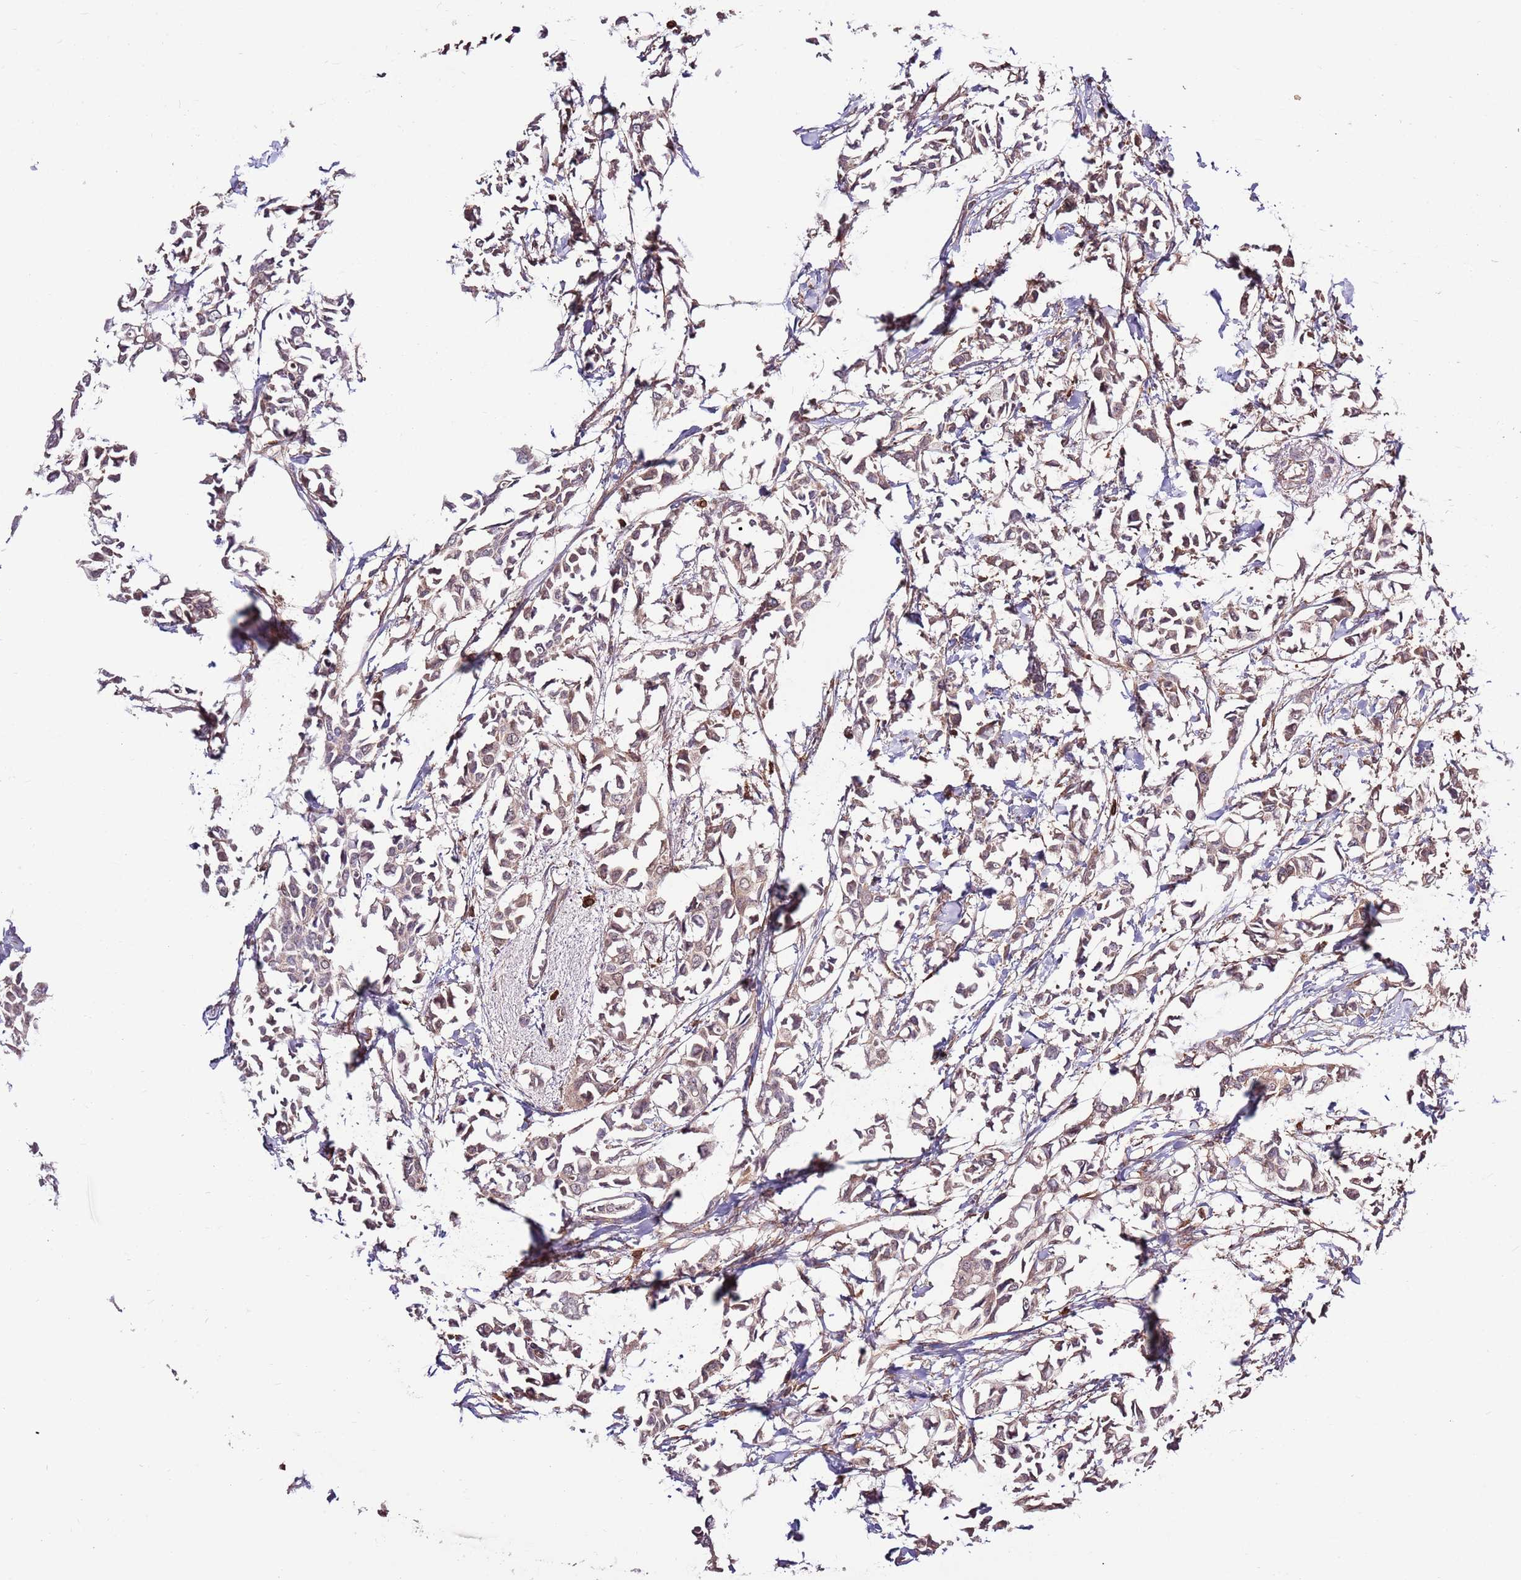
{"staining": {"intensity": "weak", "quantity": ">75%", "location": "cytoplasmic/membranous"}, "tissue": "breast cancer", "cell_type": "Tumor cells", "image_type": "cancer", "snomed": [{"axis": "morphology", "description": "Duct carcinoma"}, {"axis": "topography", "description": "Breast"}], "caption": "This photomicrograph demonstrates immunohistochemistry staining of breast cancer, with low weak cytoplasmic/membranous staining in about >75% of tumor cells.", "gene": "SMG1", "patient": {"sex": "female", "age": 41}}